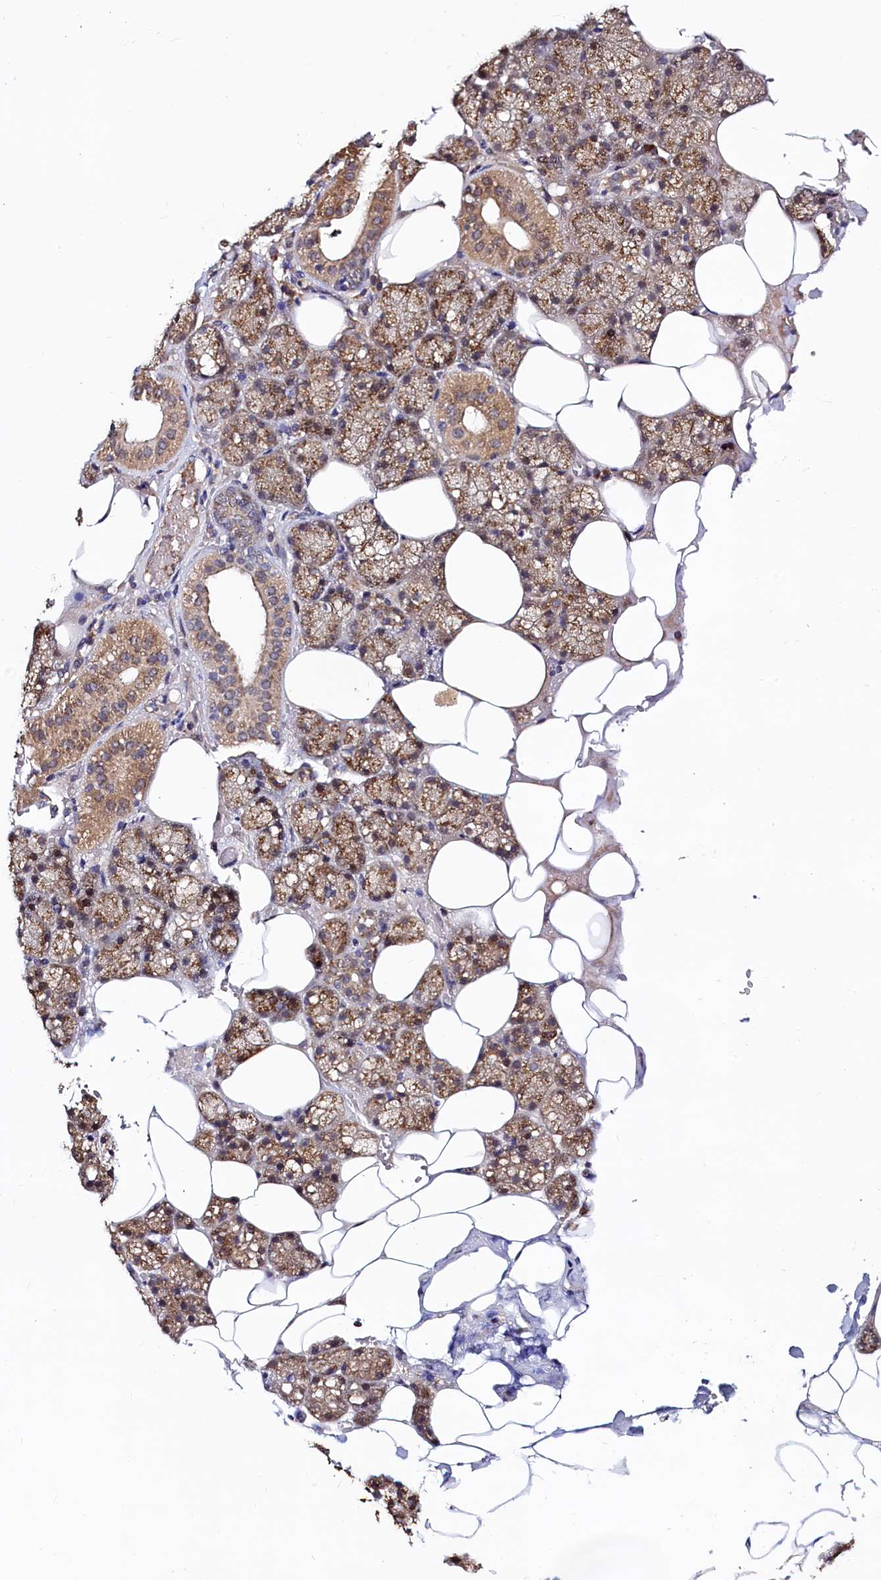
{"staining": {"intensity": "moderate", "quantity": ">75%", "location": "cytoplasmic/membranous"}, "tissue": "salivary gland", "cell_type": "Glandular cells", "image_type": "normal", "snomed": [{"axis": "morphology", "description": "Normal tissue, NOS"}, {"axis": "topography", "description": "Salivary gland"}], "caption": "Immunohistochemical staining of unremarkable human salivary gland displays >75% levels of moderate cytoplasmic/membranous protein positivity in about >75% of glandular cells.", "gene": "SEC24C", "patient": {"sex": "male", "age": 62}}